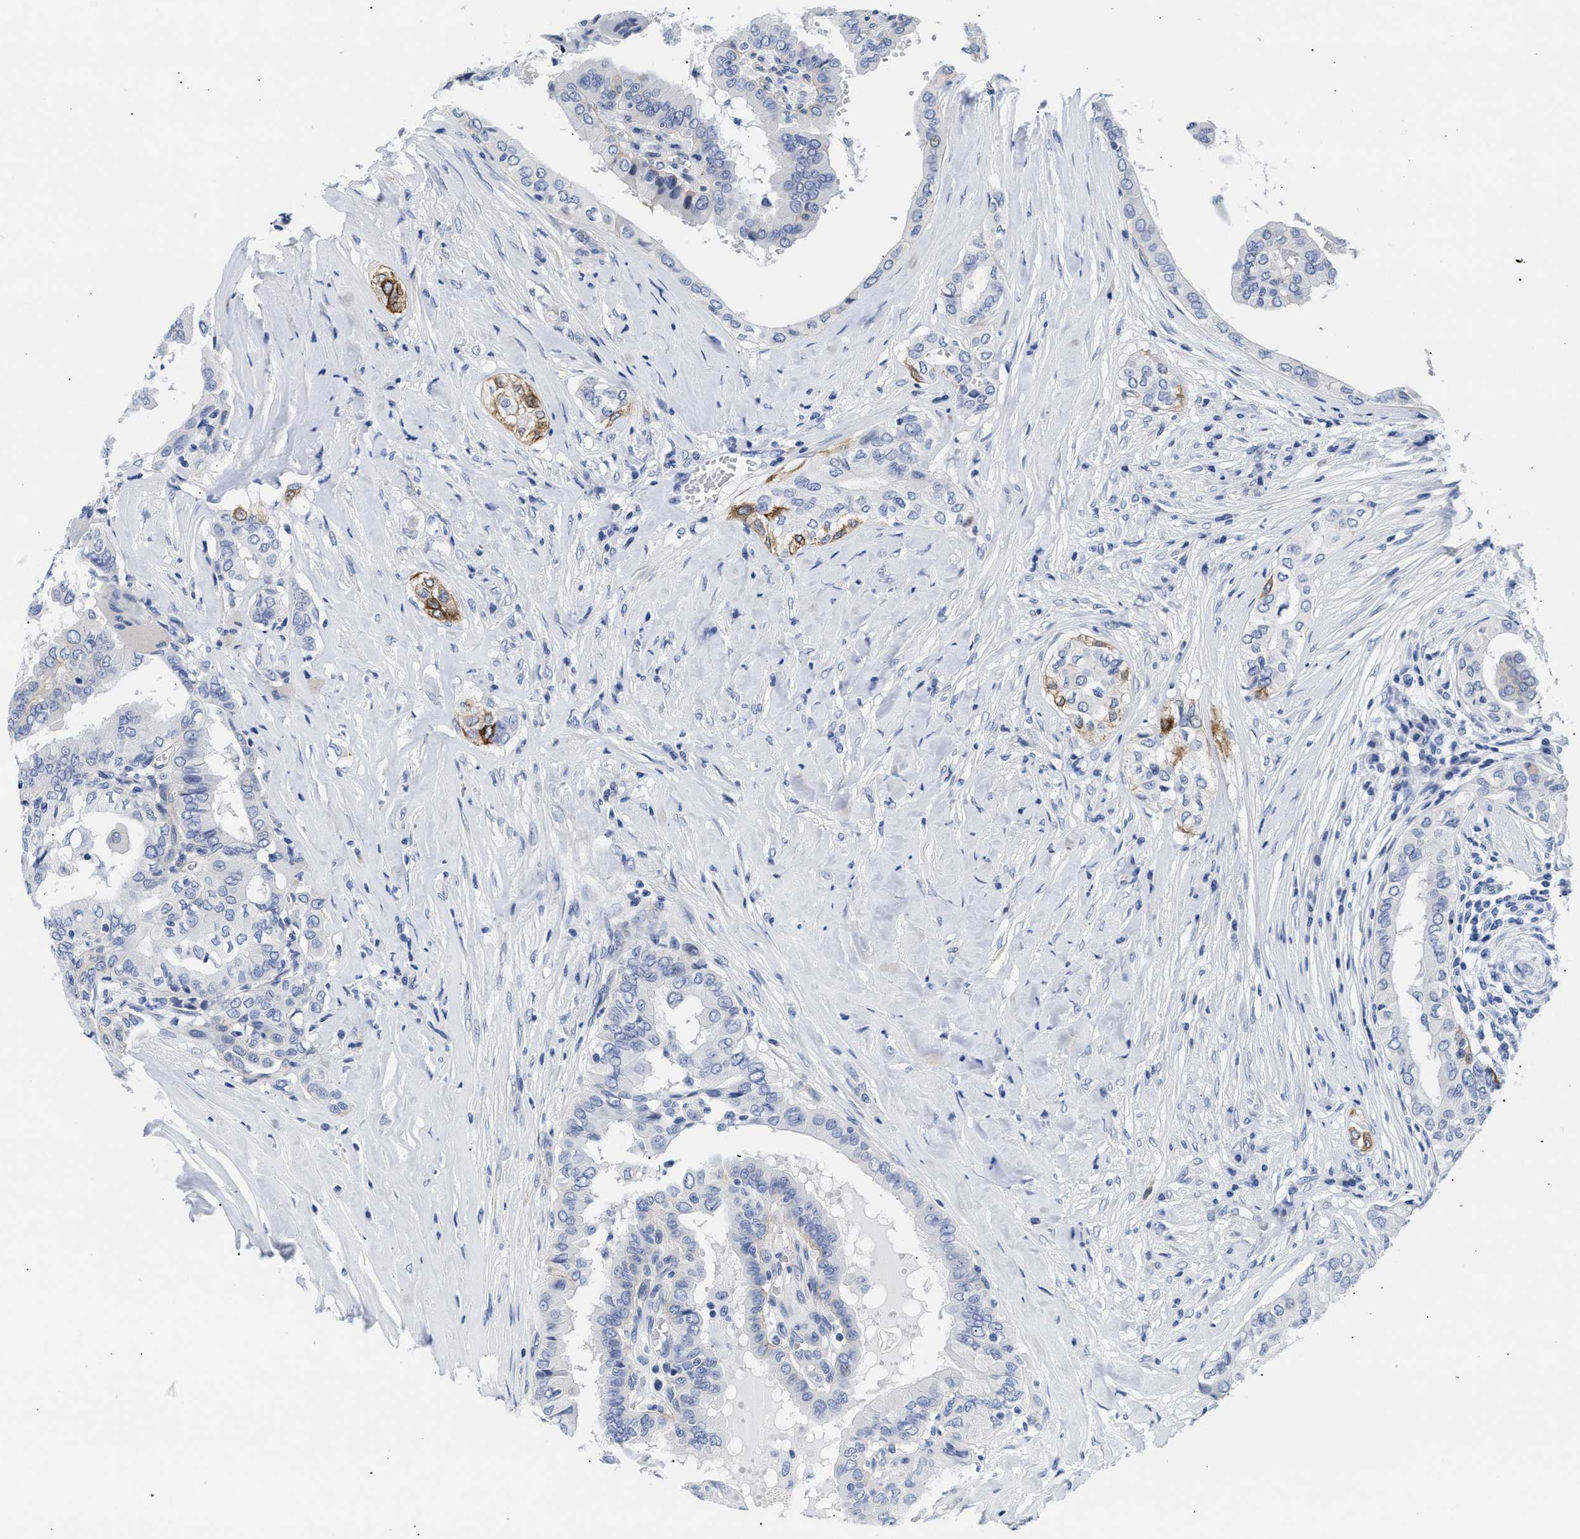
{"staining": {"intensity": "negative", "quantity": "none", "location": "none"}, "tissue": "thyroid cancer", "cell_type": "Tumor cells", "image_type": "cancer", "snomed": [{"axis": "morphology", "description": "Papillary adenocarcinoma, NOS"}, {"axis": "topography", "description": "Thyroid gland"}], "caption": "This is an IHC histopathology image of papillary adenocarcinoma (thyroid). There is no positivity in tumor cells.", "gene": "TRIM29", "patient": {"sex": "male", "age": 33}}